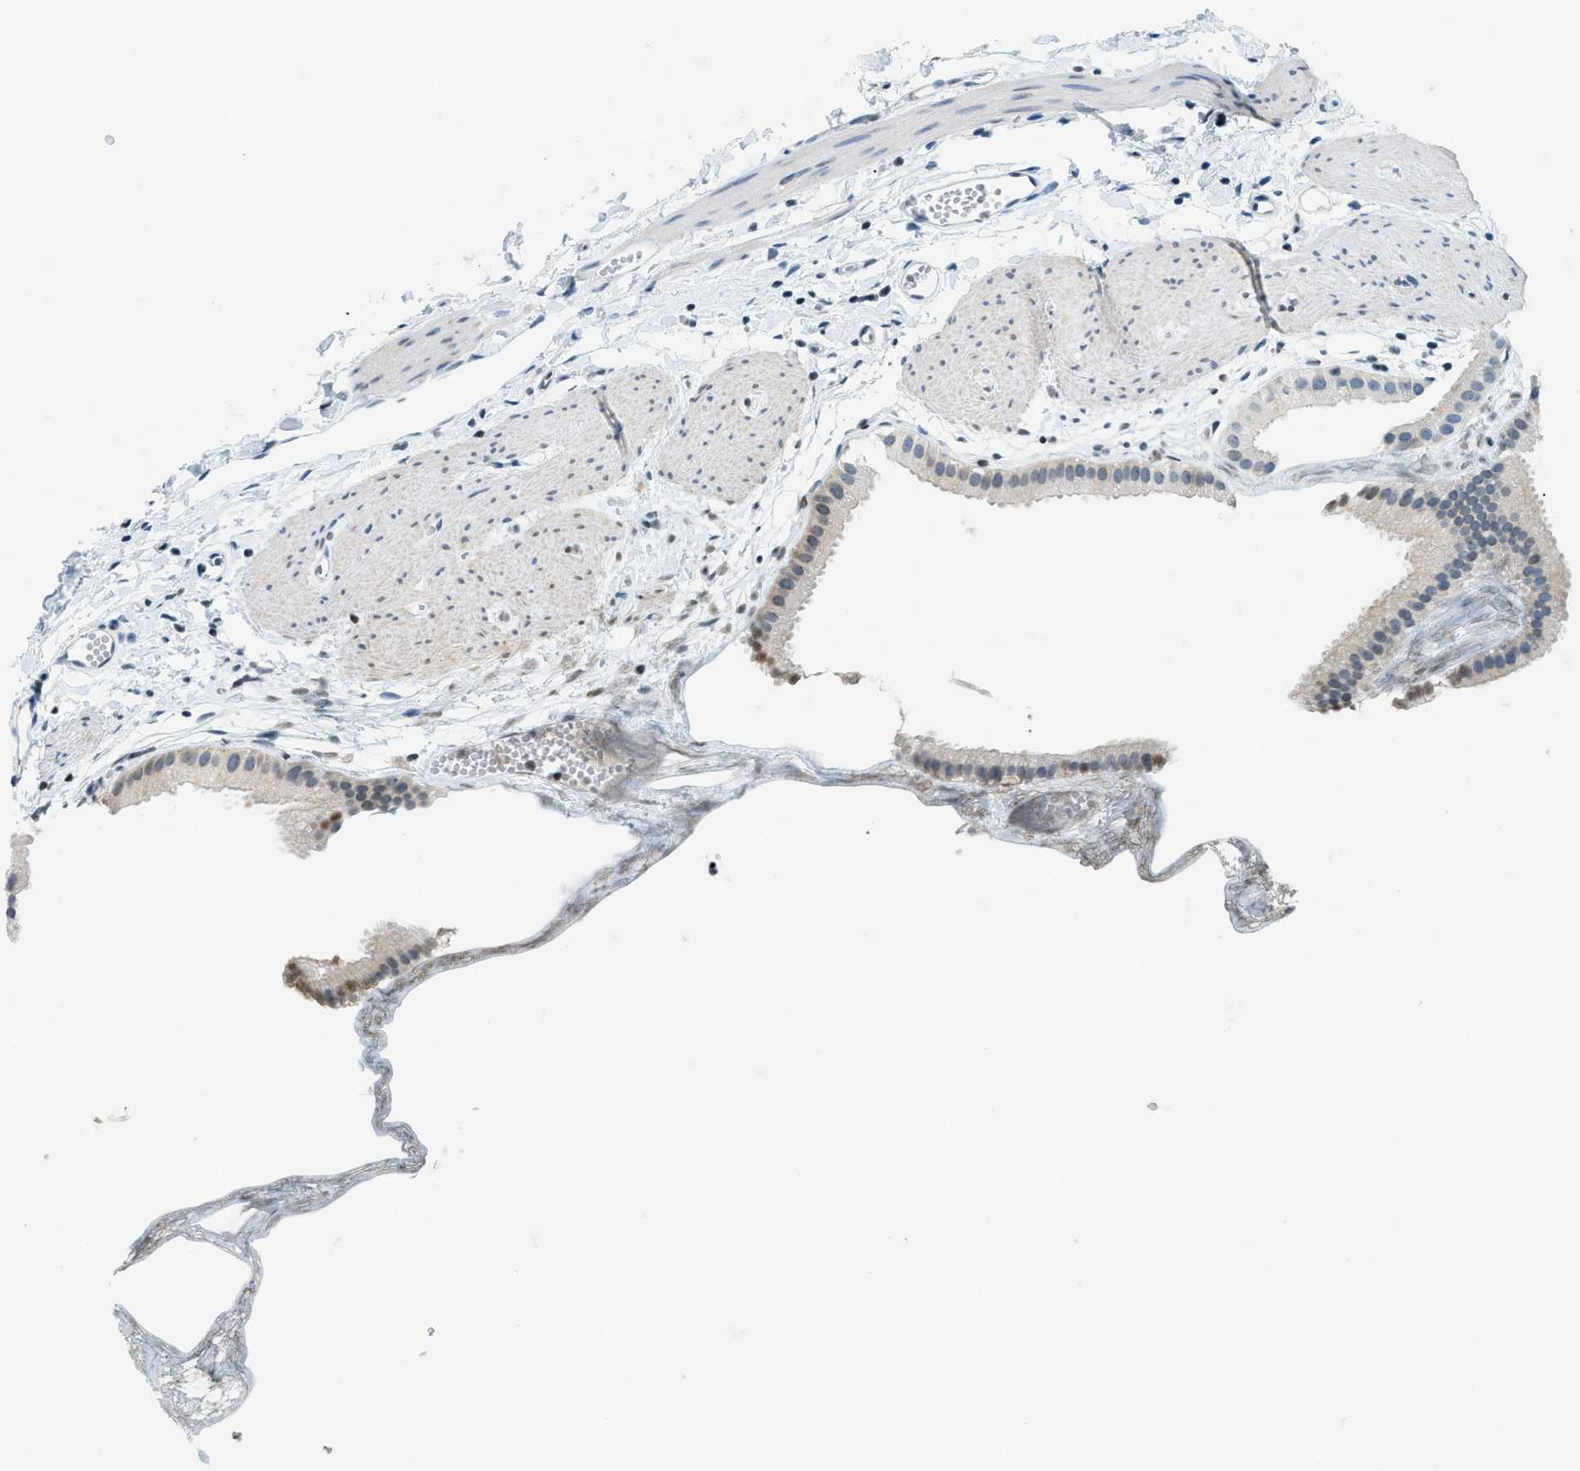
{"staining": {"intensity": "weak", "quantity": "<25%", "location": "nuclear"}, "tissue": "gallbladder", "cell_type": "Glandular cells", "image_type": "normal", "snomed": [{"axis": "morphology", "description": "Normal tissue, NOS"}, {"axis": "topography", "description": "Gallbladder"}], "caption": "Human gallbladder stained for a protein using immunohistochemistry (IHC) exhibits no positivity in glandular cells.", "gene": "UVRAG", "patient": {"sex": "female", "age": 64}}